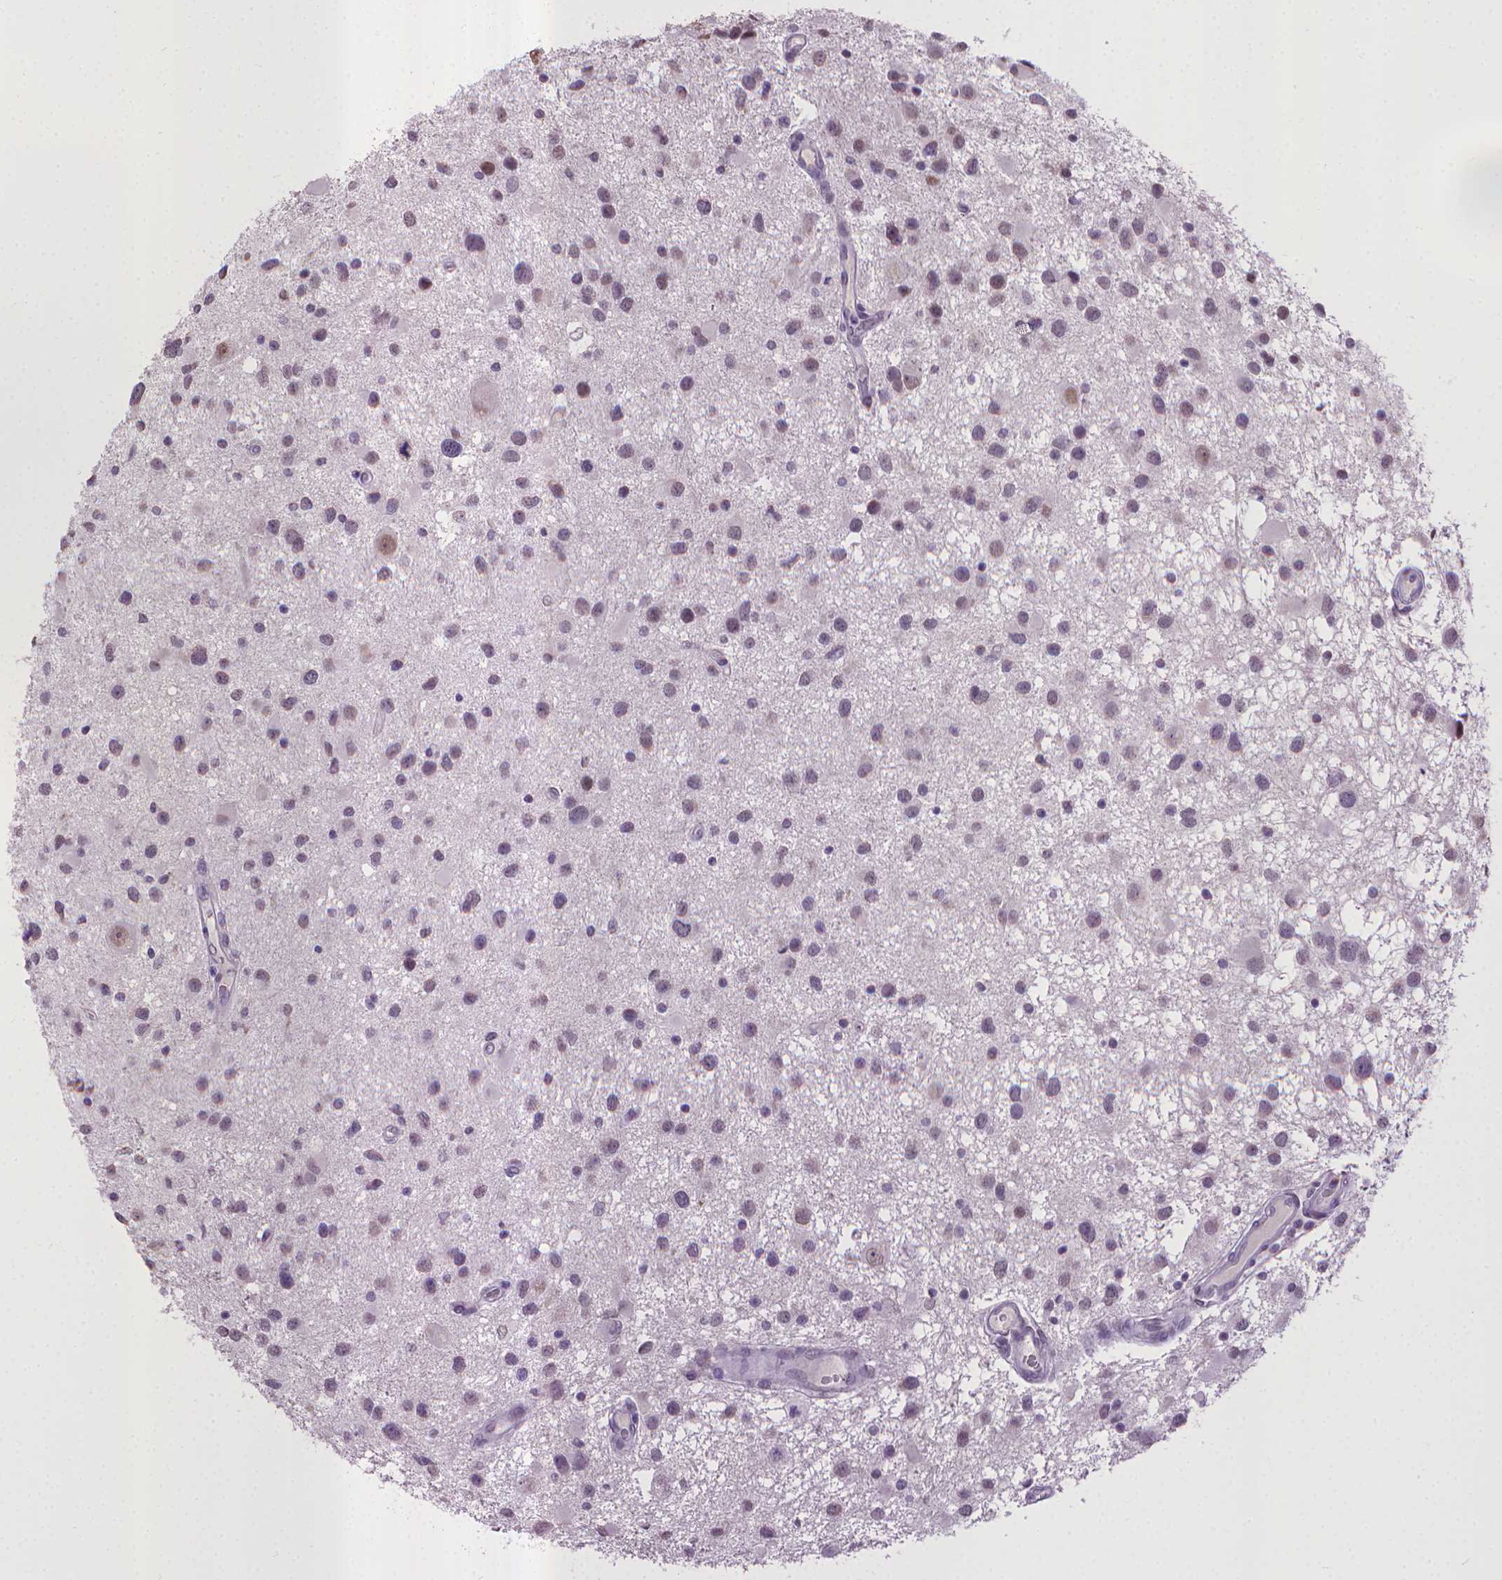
{"staining": {"intensity": "weak", "quantity": "<25%", "location": "nuclear"}, "tissue": "glioma", "cell_type": "Tumor cells", "image_type": "cancer", "snomed": [{"axis": "morphology", "description": "Glioma, malignant, Low grade"}, {"axis": "topography", "description": "Brain"}], "caption": "Tumor cells are negative for protein expression in human low-grade glioma (malignant).", "gene": "KMO", "patient": {"sex": "female", "age": 32}}